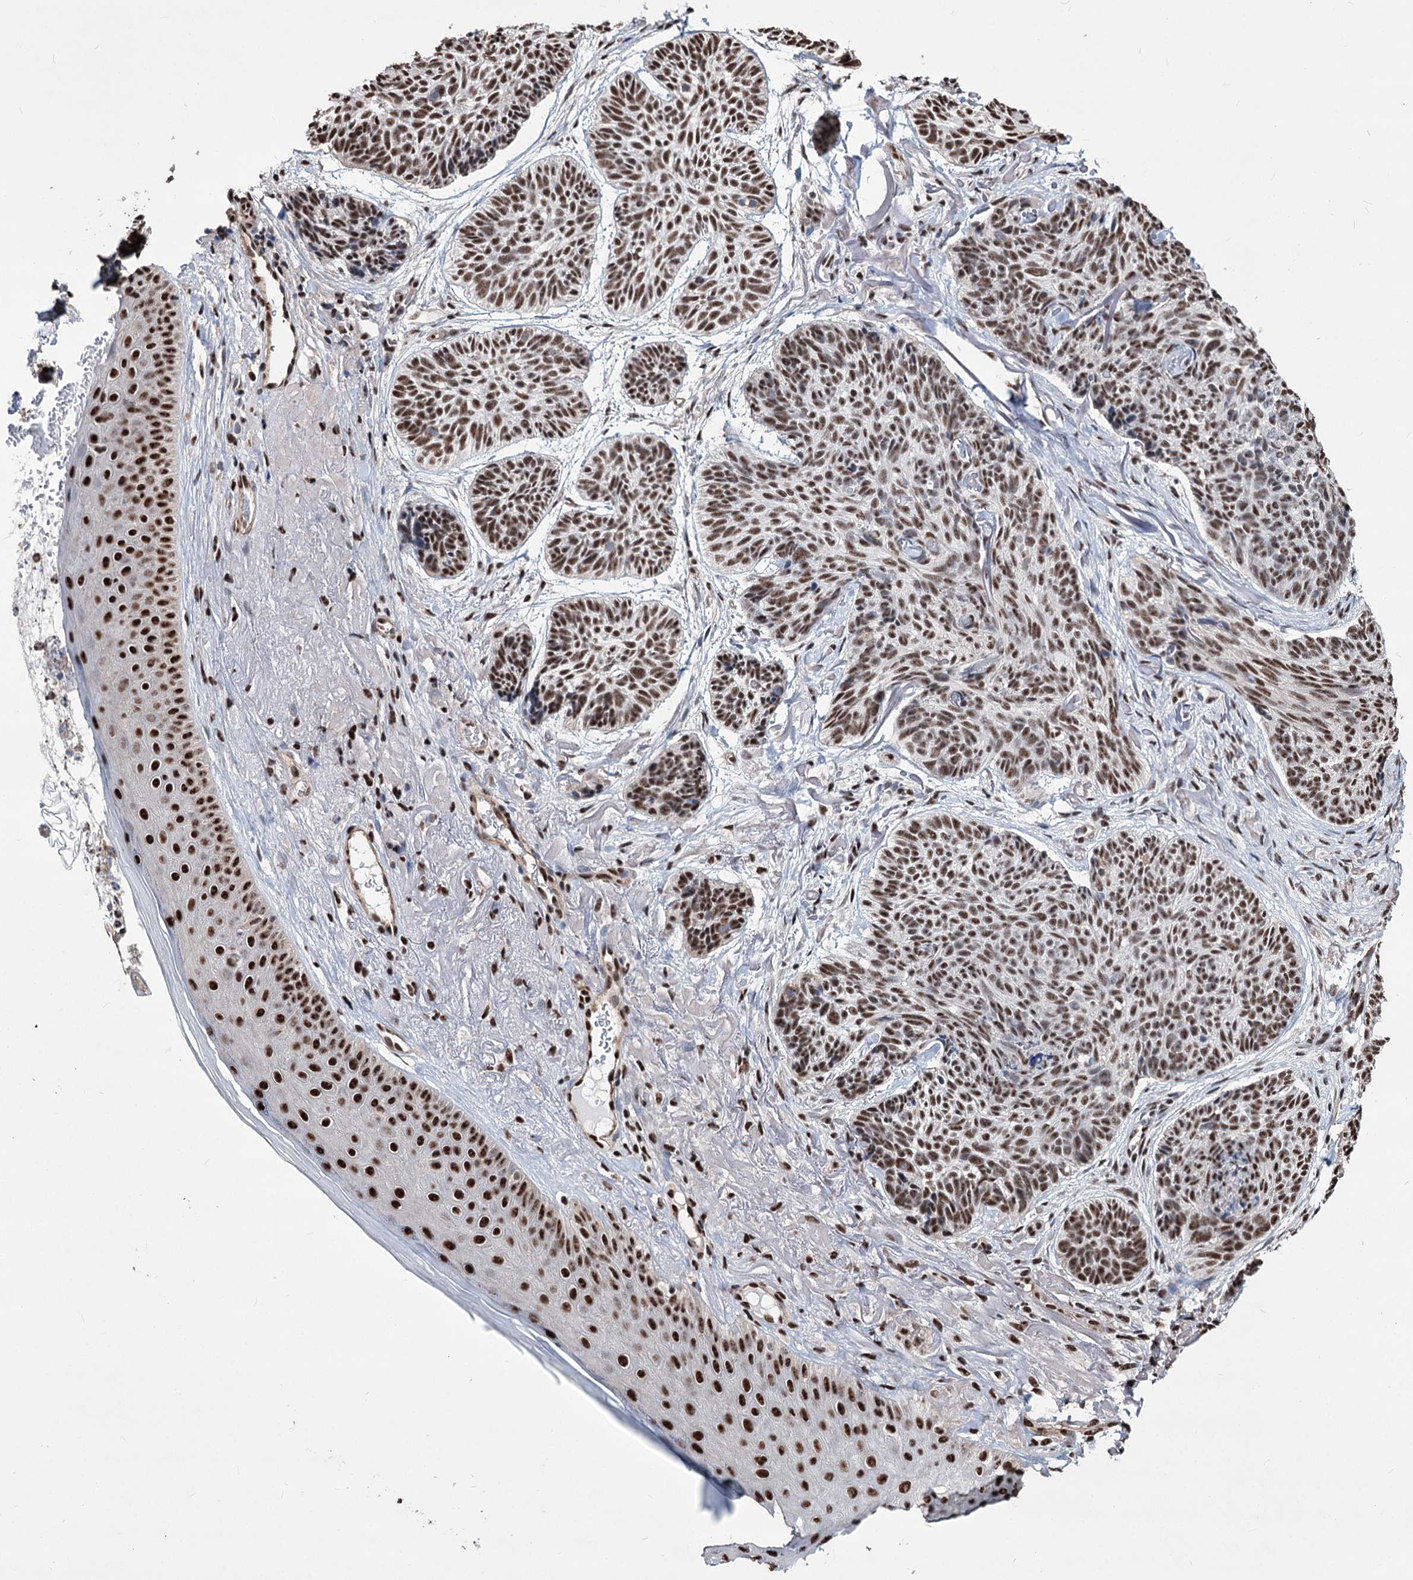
{"staining": {"intensity": "moderate", "quantity": ">75%", "location": "nuclear"}, "tissue": "skin cancer", "cell_type": "Tumor cells", "image_type": "cancer", "snomed": [{"axis": "morphology", "description": "Normal tissue, NOS"}, {"axis": "morphology", "description": "Basal cell carcinoma"}, {"axis": "topography", "description": "Skin"}], "caption": "Human skin basal cell carcinoma stained with a brown dye demonstrates moderate nuclear positive staining in approximately >75% of tumor cells.", "gene": "CHMP7", "patient": {"sex": "male", "age": 66}}